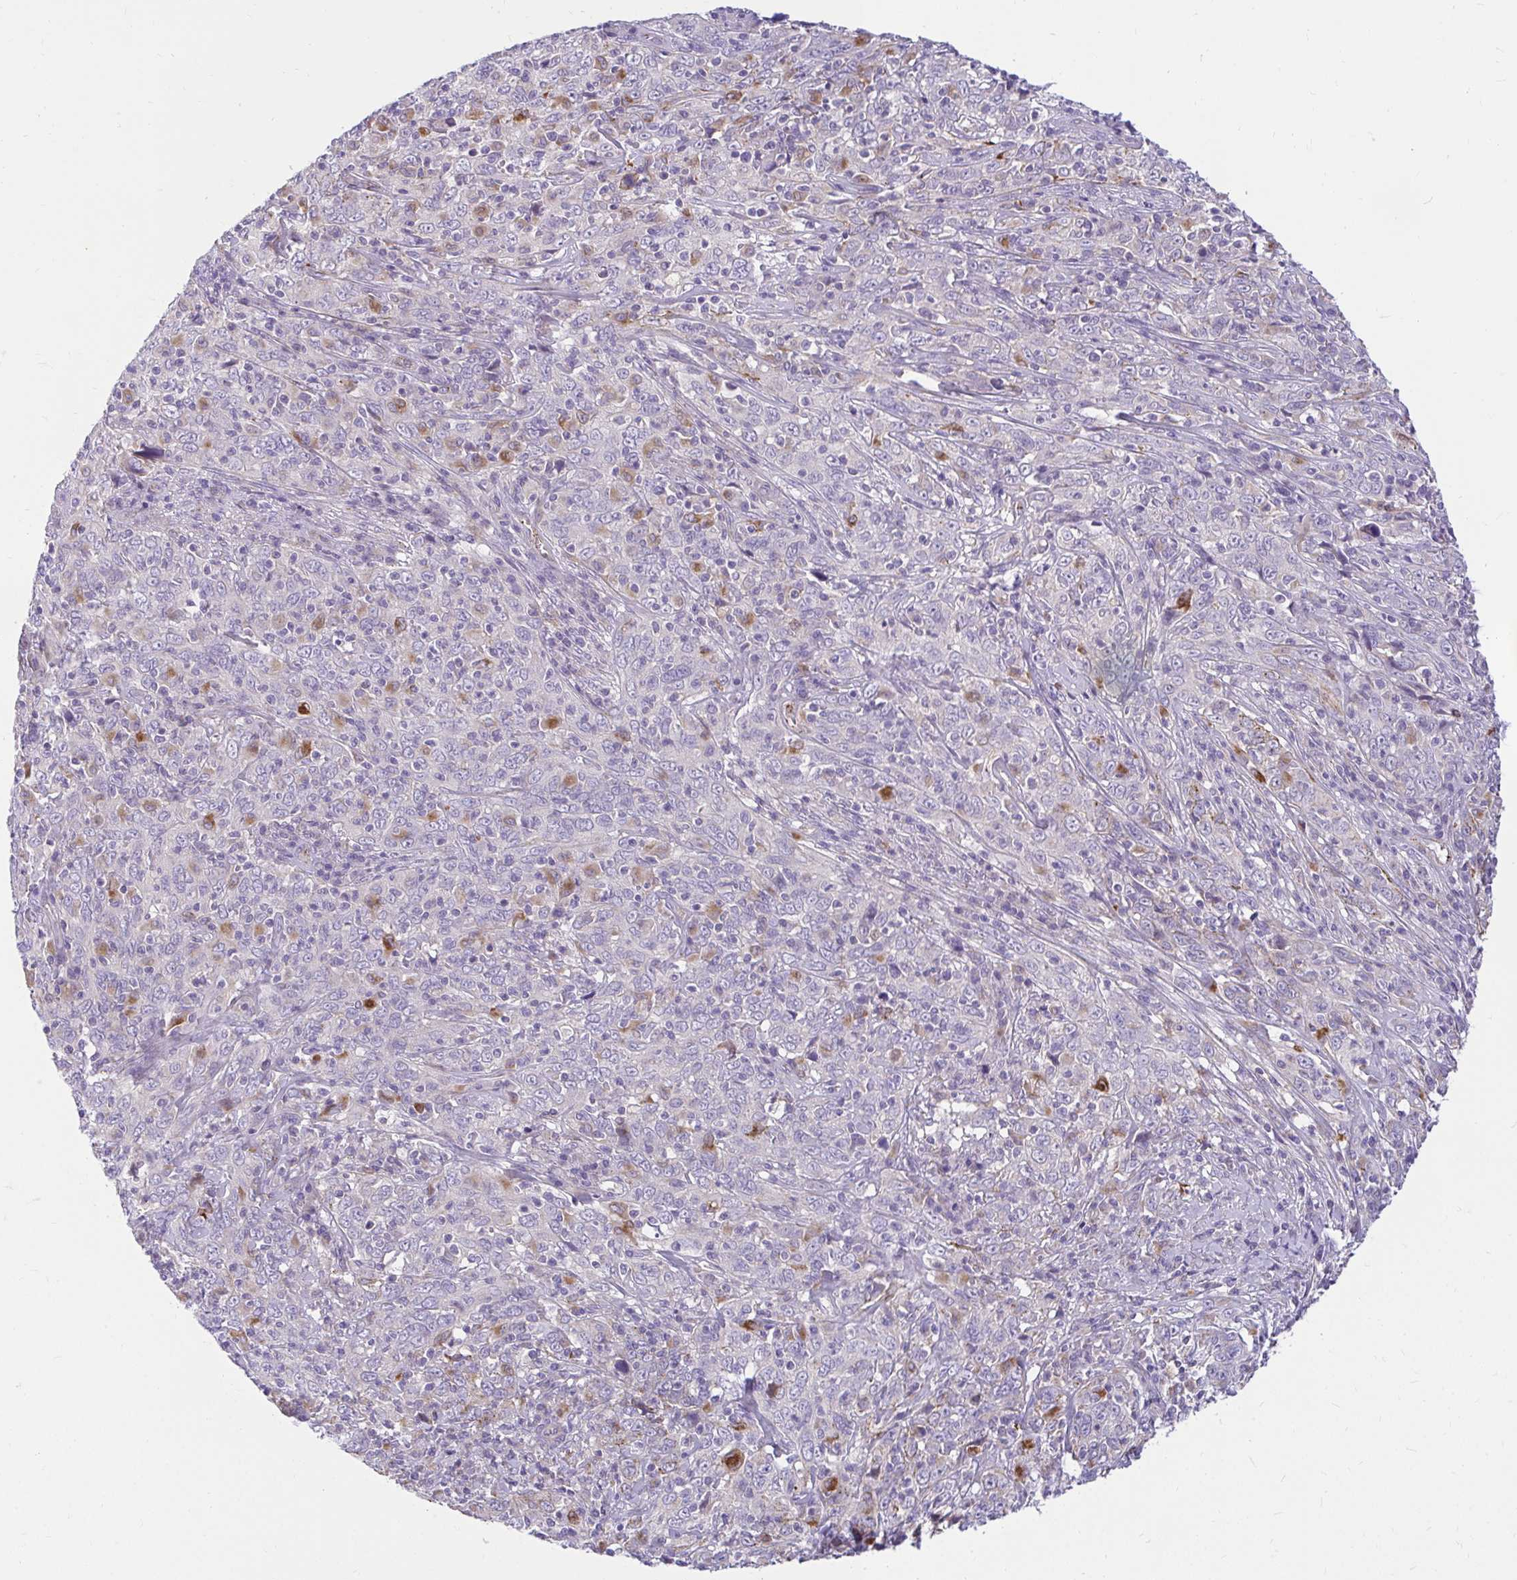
{"staining": {"intensity": "negative", "quantity": "none", "location": "none"}, "tissue": "cervical cancer", "cell_type": "Tumor cells", "image_type": "cancer", "snomed": [{"axis": "morphology", "description": "Squamous cell carcinoma, NOS"}, {"axis": "topography", "description": "Cervix"}], "caption": "There is no significant expression in tumor cells of cervical cancer (squamous cell carcinoma).", "gene": "PKN3", "patient": {"sex": "female", "age": 46}}